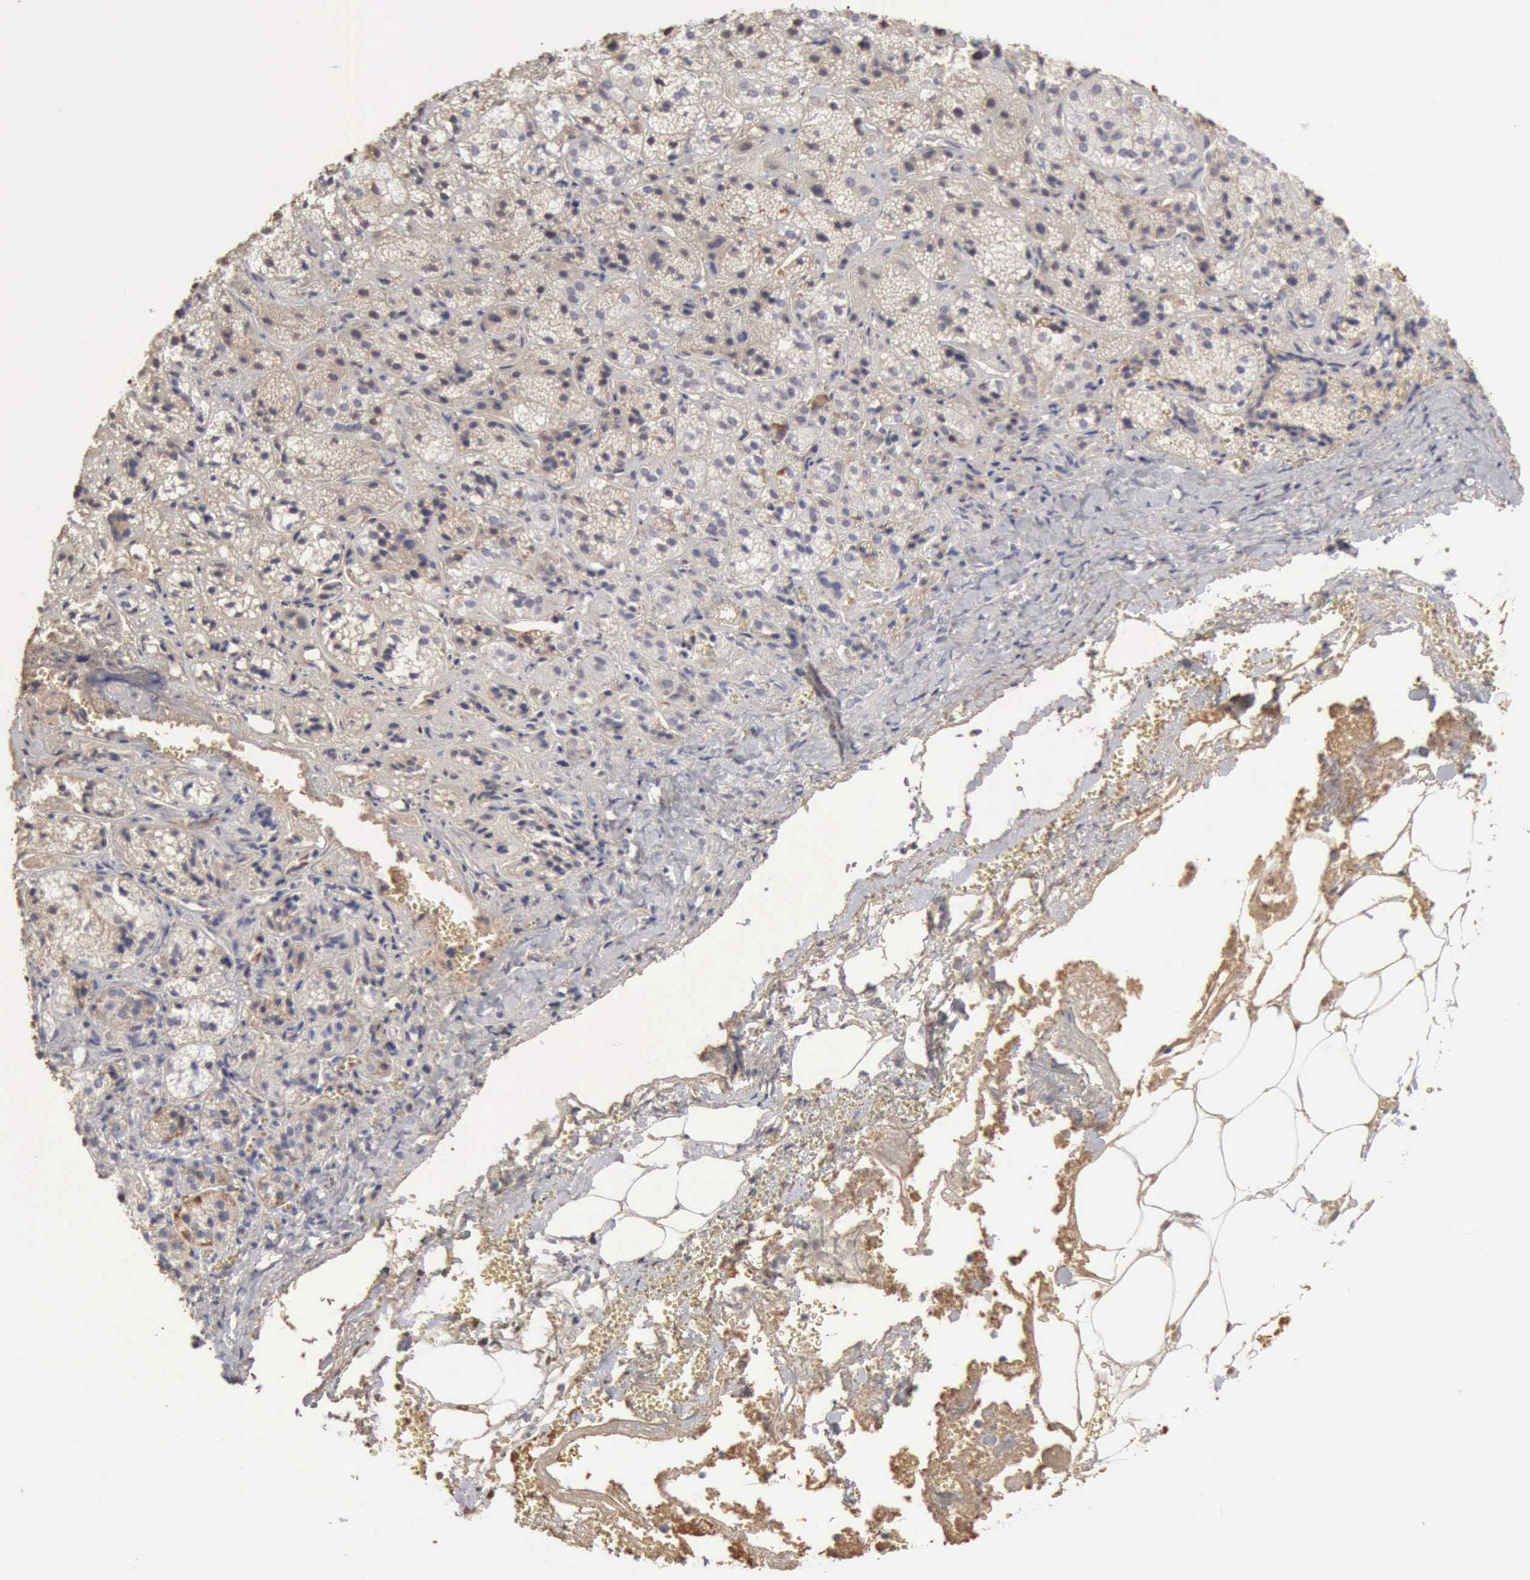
{"staining": {"intensity": "negative", "quantity": "none", "location": "none"}, "tissue": "adrenal gland", "cell_type": "Glandular cells", "image_type": "normal", "snomed": [{"axis": "morphology", "description": "Normal tissue, NOS"}, {"axis": "topography", "description": "Adrenal gland"}], "caption": "Protein analysis of benign adrenal gland shows no significant staining in glandular cells.", "gene": "SERPINA1", "patient": {"sex": "female", "age": 71}}